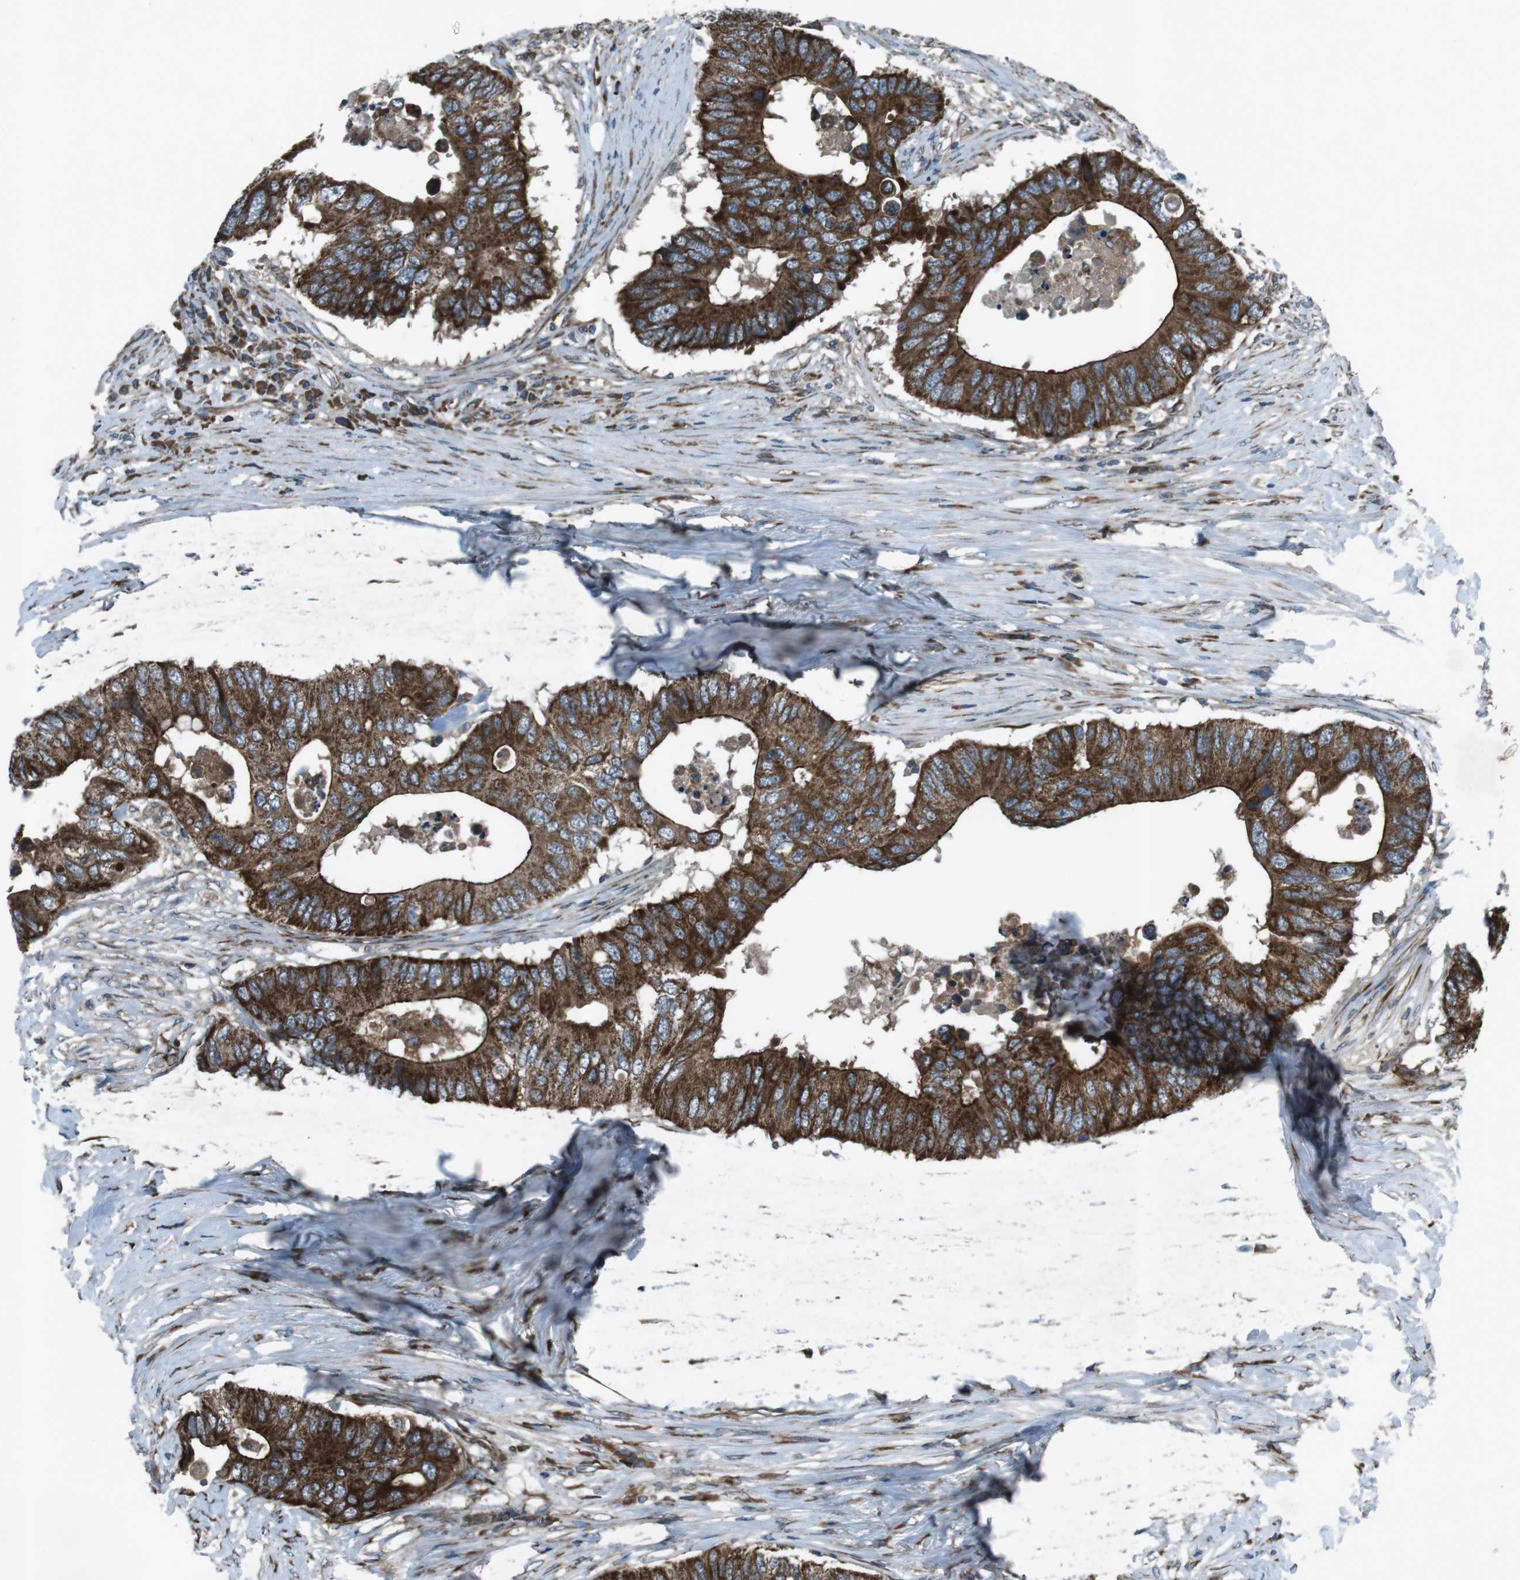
{"staining": {"intensity": "strong", "quantity": "25%-75%", "location": "cytoplasmic/membranous"}, "tissue": "colorectal cancer", "cell_type": "Tumor cells", "image_type": "cancer", "snomed": [{"axis": "morphology", "description": "Adenocarcinoma, NOS"}, {"axis": "topography", "description": "Colon"}], "caption": "Immunohistochemical staining of human colorectal cancer (adenocarcinoma) demonstrates strong cytoplasmic/membranous protein positivity in about 25%-75% of tumor cells.", "gene": "SLC41A1", "patient": {"sex": "male", "age": 71}}